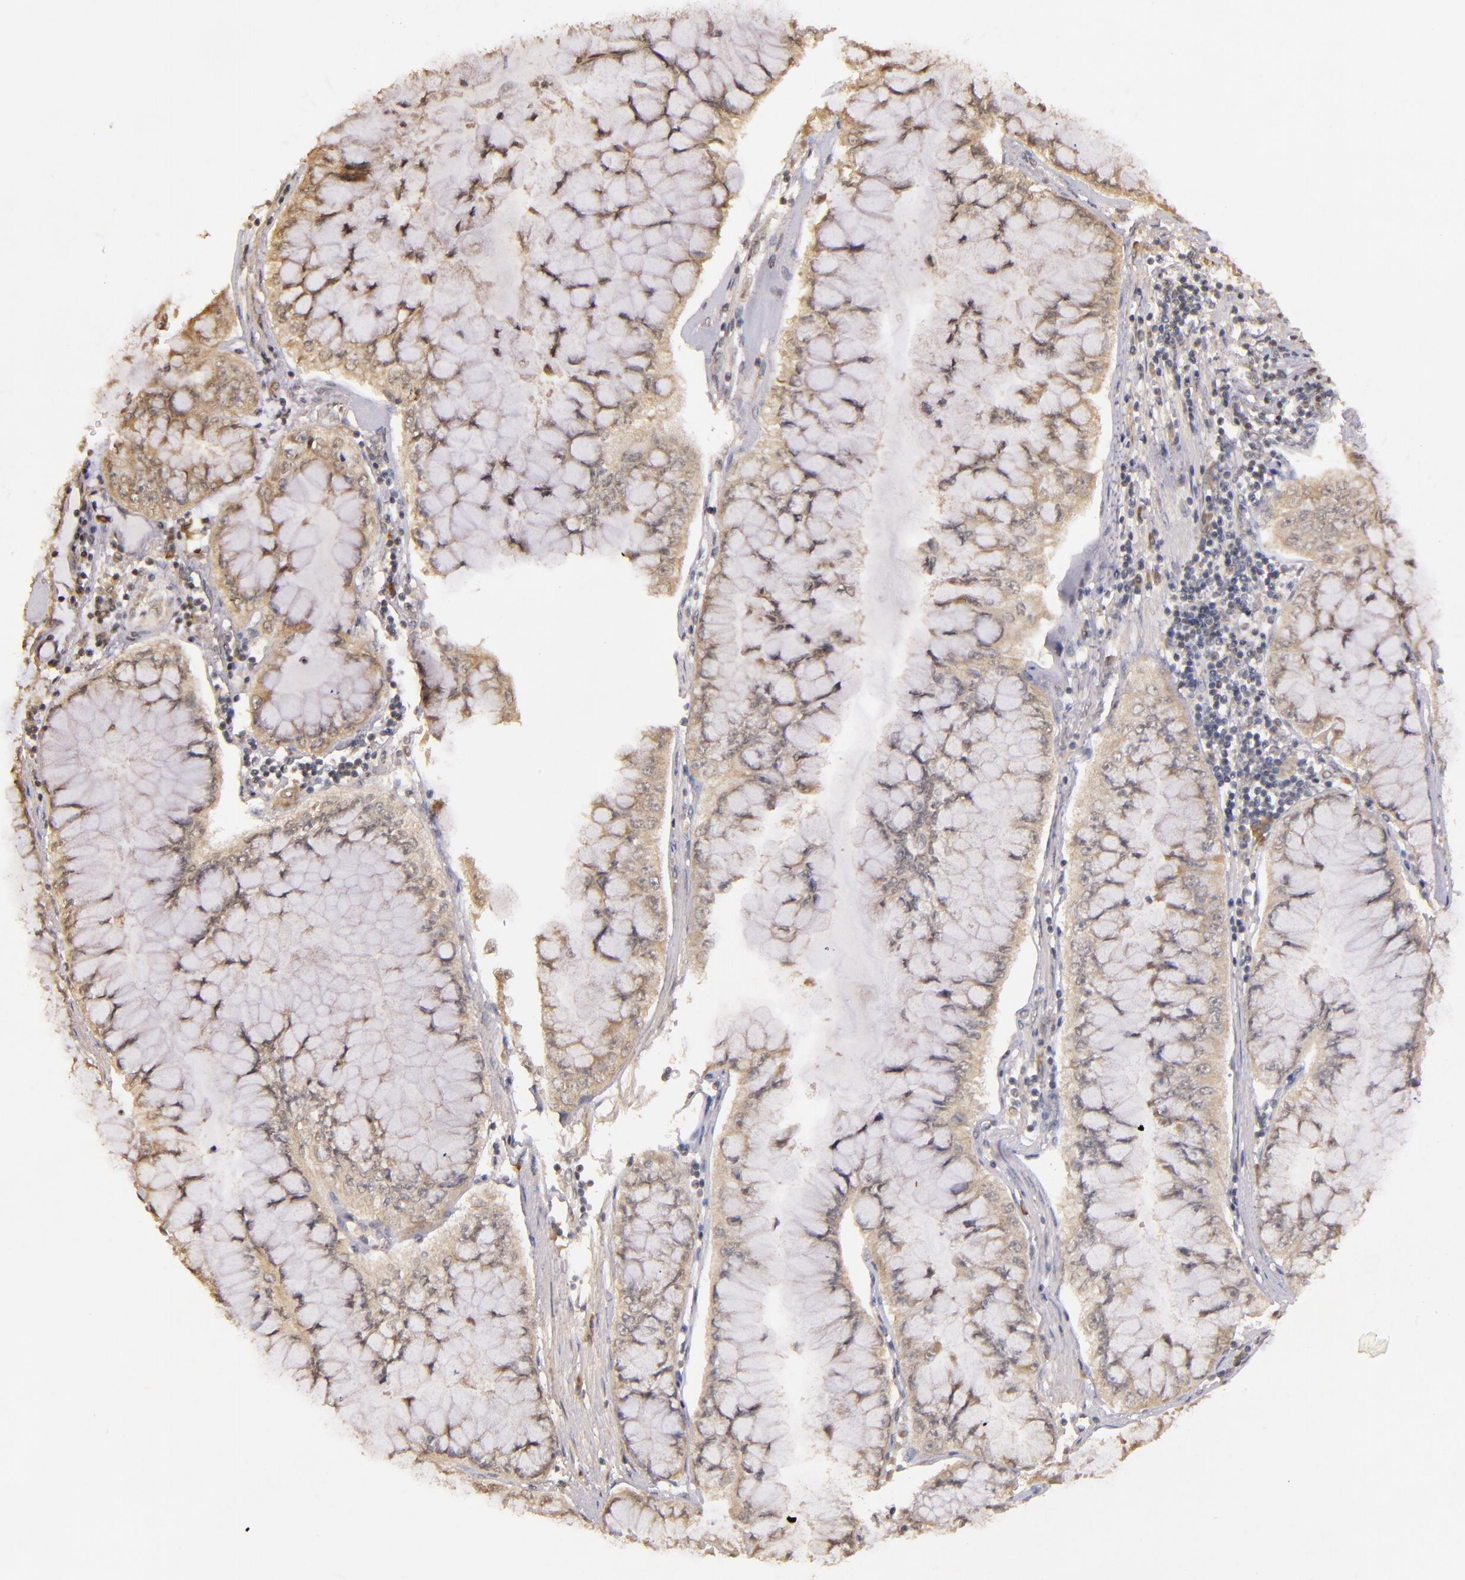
{"staining": {"intensity": "strong", "quantity": ">75%", "location": "cytoplasmic/membranous"}, "tissue": "liver cancer", "cell_type": "Tumor cells", "image_type": "cancer", "snomed": [{"axis": "morphology", "description": "Cholangiocarcinoma"}, {"axis": "topography", "description": "Liver"}], "caption": "Tumor cells display strong cytoplasmic/membranous staining in about >75% of cells in liver cancer.", "gene": "RIOK3", "patient": {"sex": "female", "age": 79}}